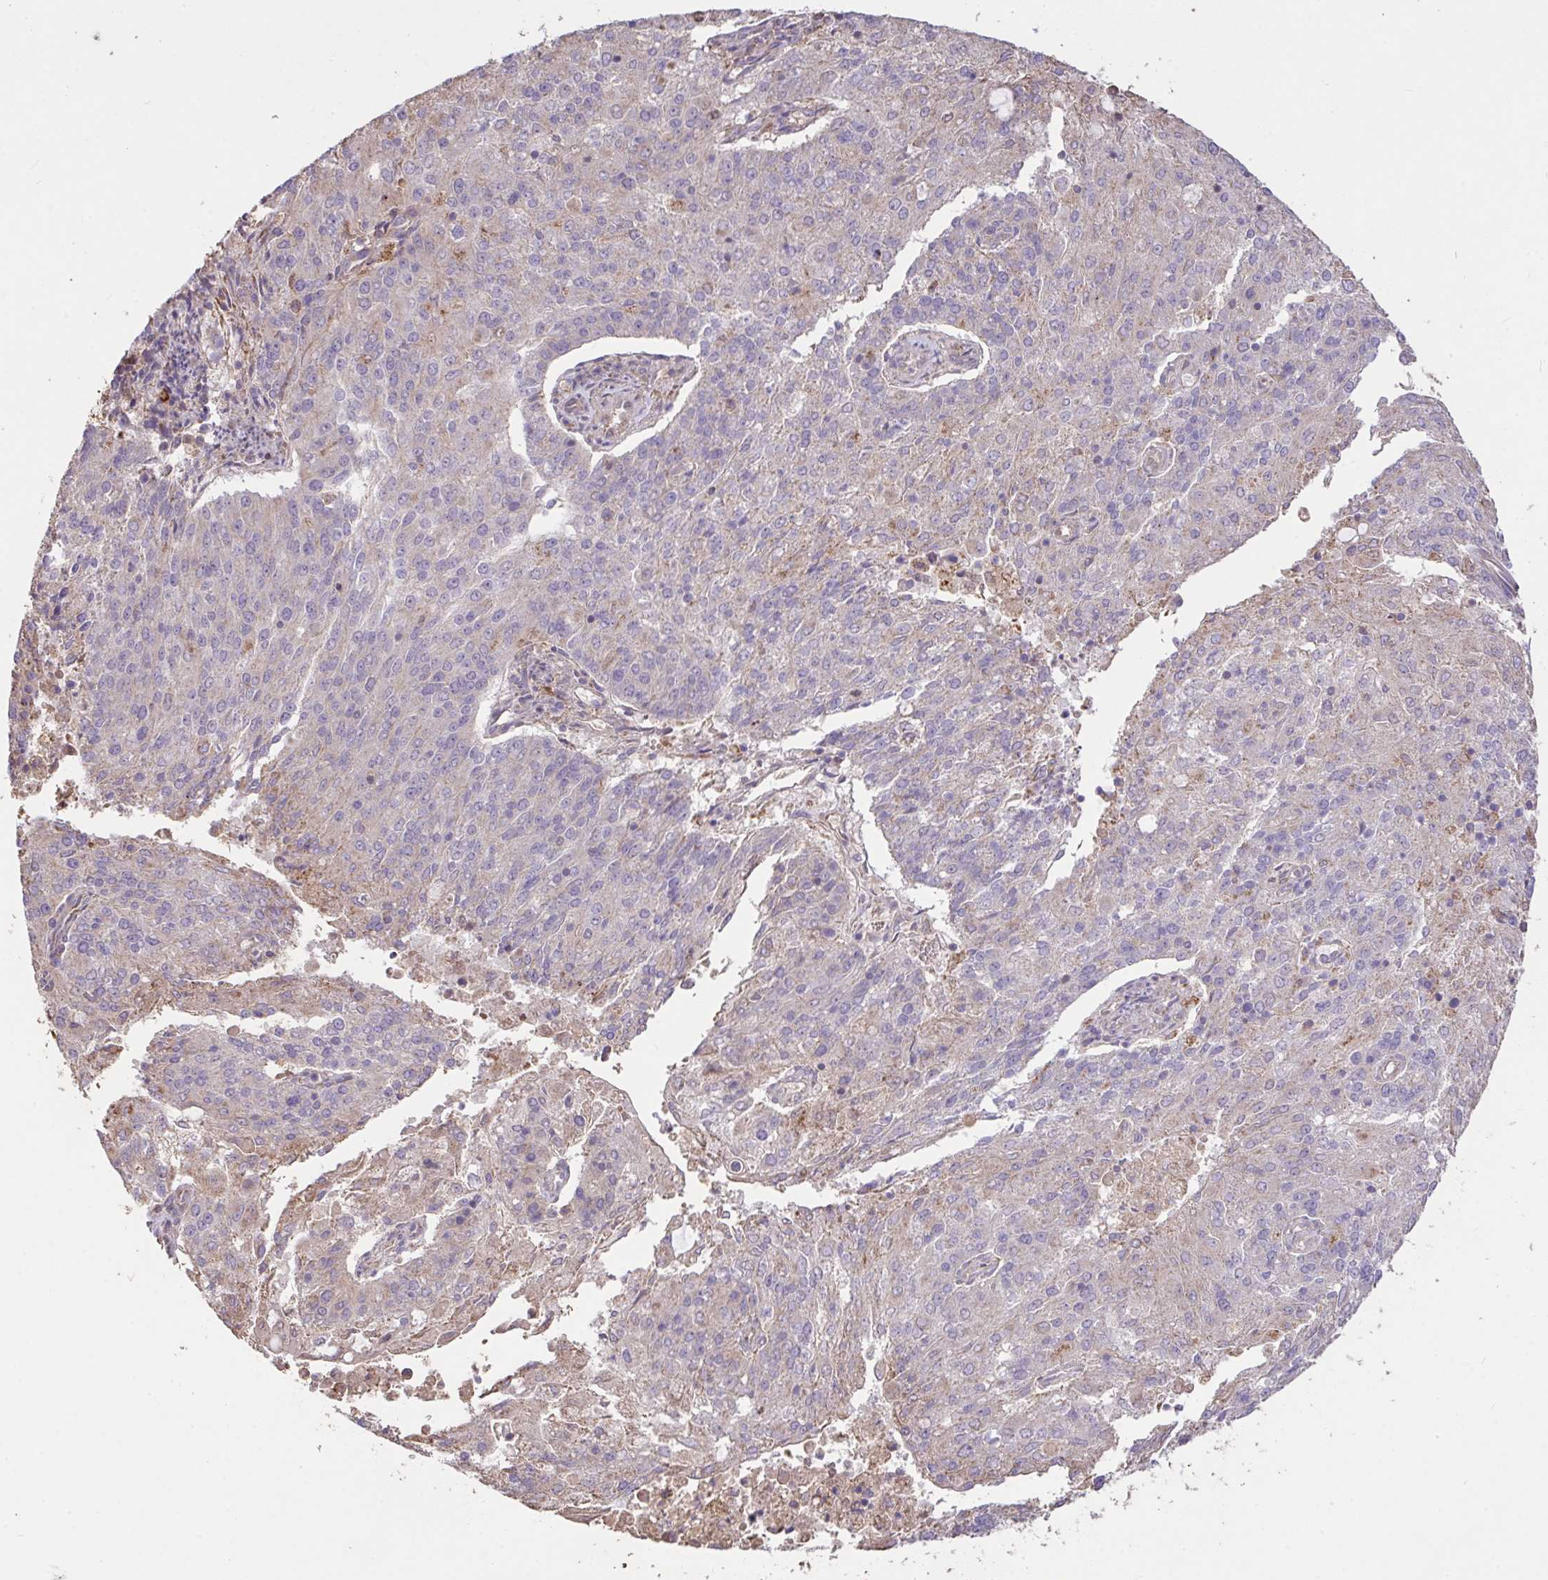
{"staining": {"intensity": "negative", "quantity": "none", "location": "none"}, "tissue": "endometrial cancer", "cell_type": "Tumor cells", "image_type": "cancer", "snomed": [{"axis": "morphology", "description": "Adenocarcinoma, NOS"}, {"axis": "topography", "description": "Endometrium"}], "caption": "IHC photomicrograph of neoplastic tissue: human endometrial cancer (adenocarcinoma) stained with DAB demonstrates no significant protein expression in tumor cells. (DAB (3,3'-diaminobenzidine) immunohistochemistry (IHC) with hematoxylin counter stain).", "gene": "FCER1A", "patient": {"sex": "female", "age": 82}}